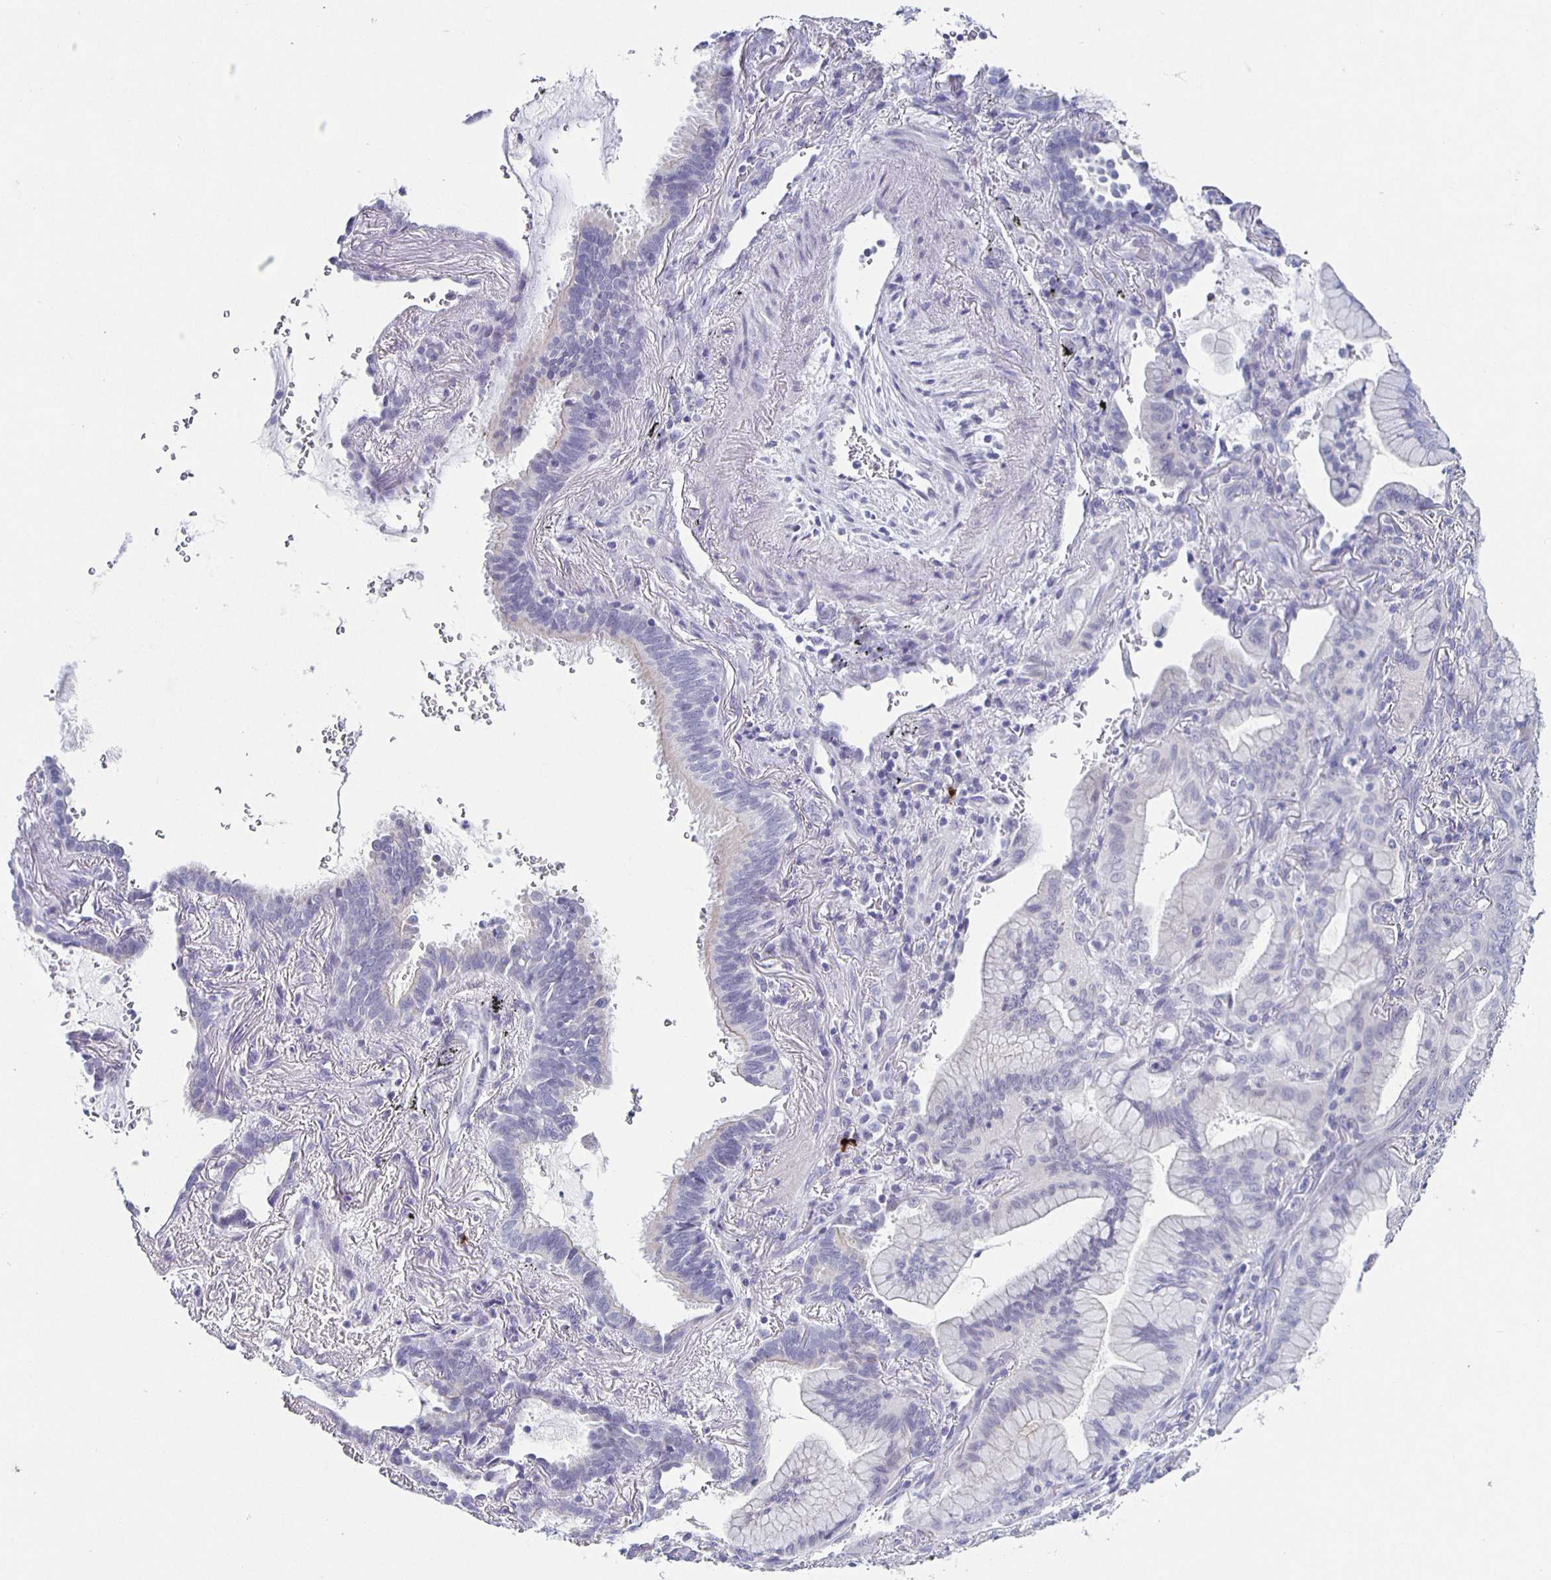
{"staining": {"intensity": "negative", "quantity": "none", "location": "none"}, "tissue": "lung cancer", "cell_type": "Tumor cells", "image_type": "cancer", "snomed": [{"axis": "morphology", "description": "Adenocarcinoma, NOS"}, {"axis": "topography", "description": "Lung"}], "caption": "This is a image of immunohistochemistry staining of adenocarcinoma (lung), which shows no positivity in tumor cells.", "gene": "CARNS1", "patient": {"sex": "male", "age": 77}}